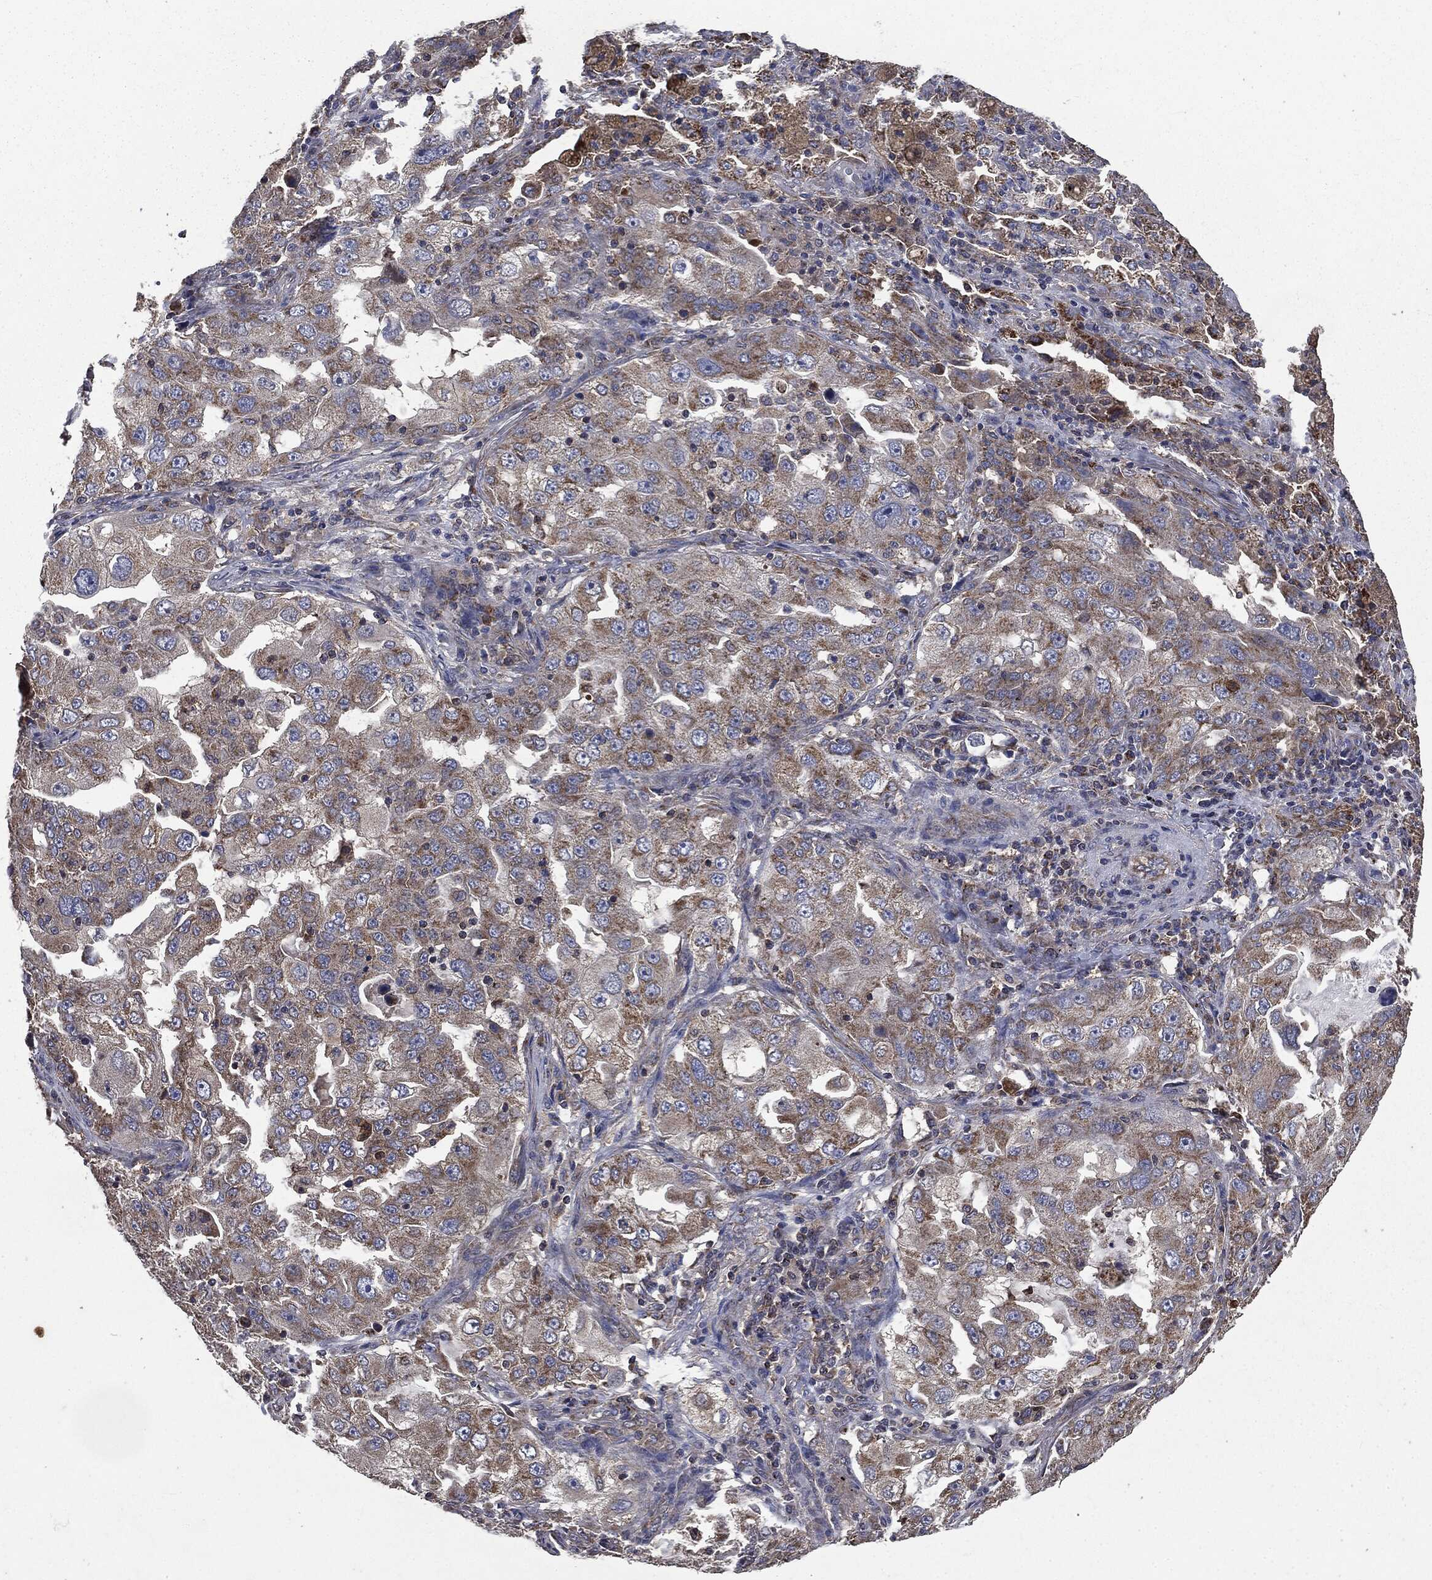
{"staining": {"intensity": "moderate", "quantity": ">75%", "location": "cytoplasmic/membranous"}, "tissue": "lung cancer", "cell_type": "Tumor cells", "image_type": "cancer", "snomed": [{"axis": "morphology", "description": "Adenocarcinoma, NOS"}, {"axis": "topography", "description": "Lung"}], "caption": "Adenocarcinoma (lung) stained with a protein marker shows moderate staining in tumor cells.", "gene": "MAPK6", "patient": {"sex": "female", "age": 61}}